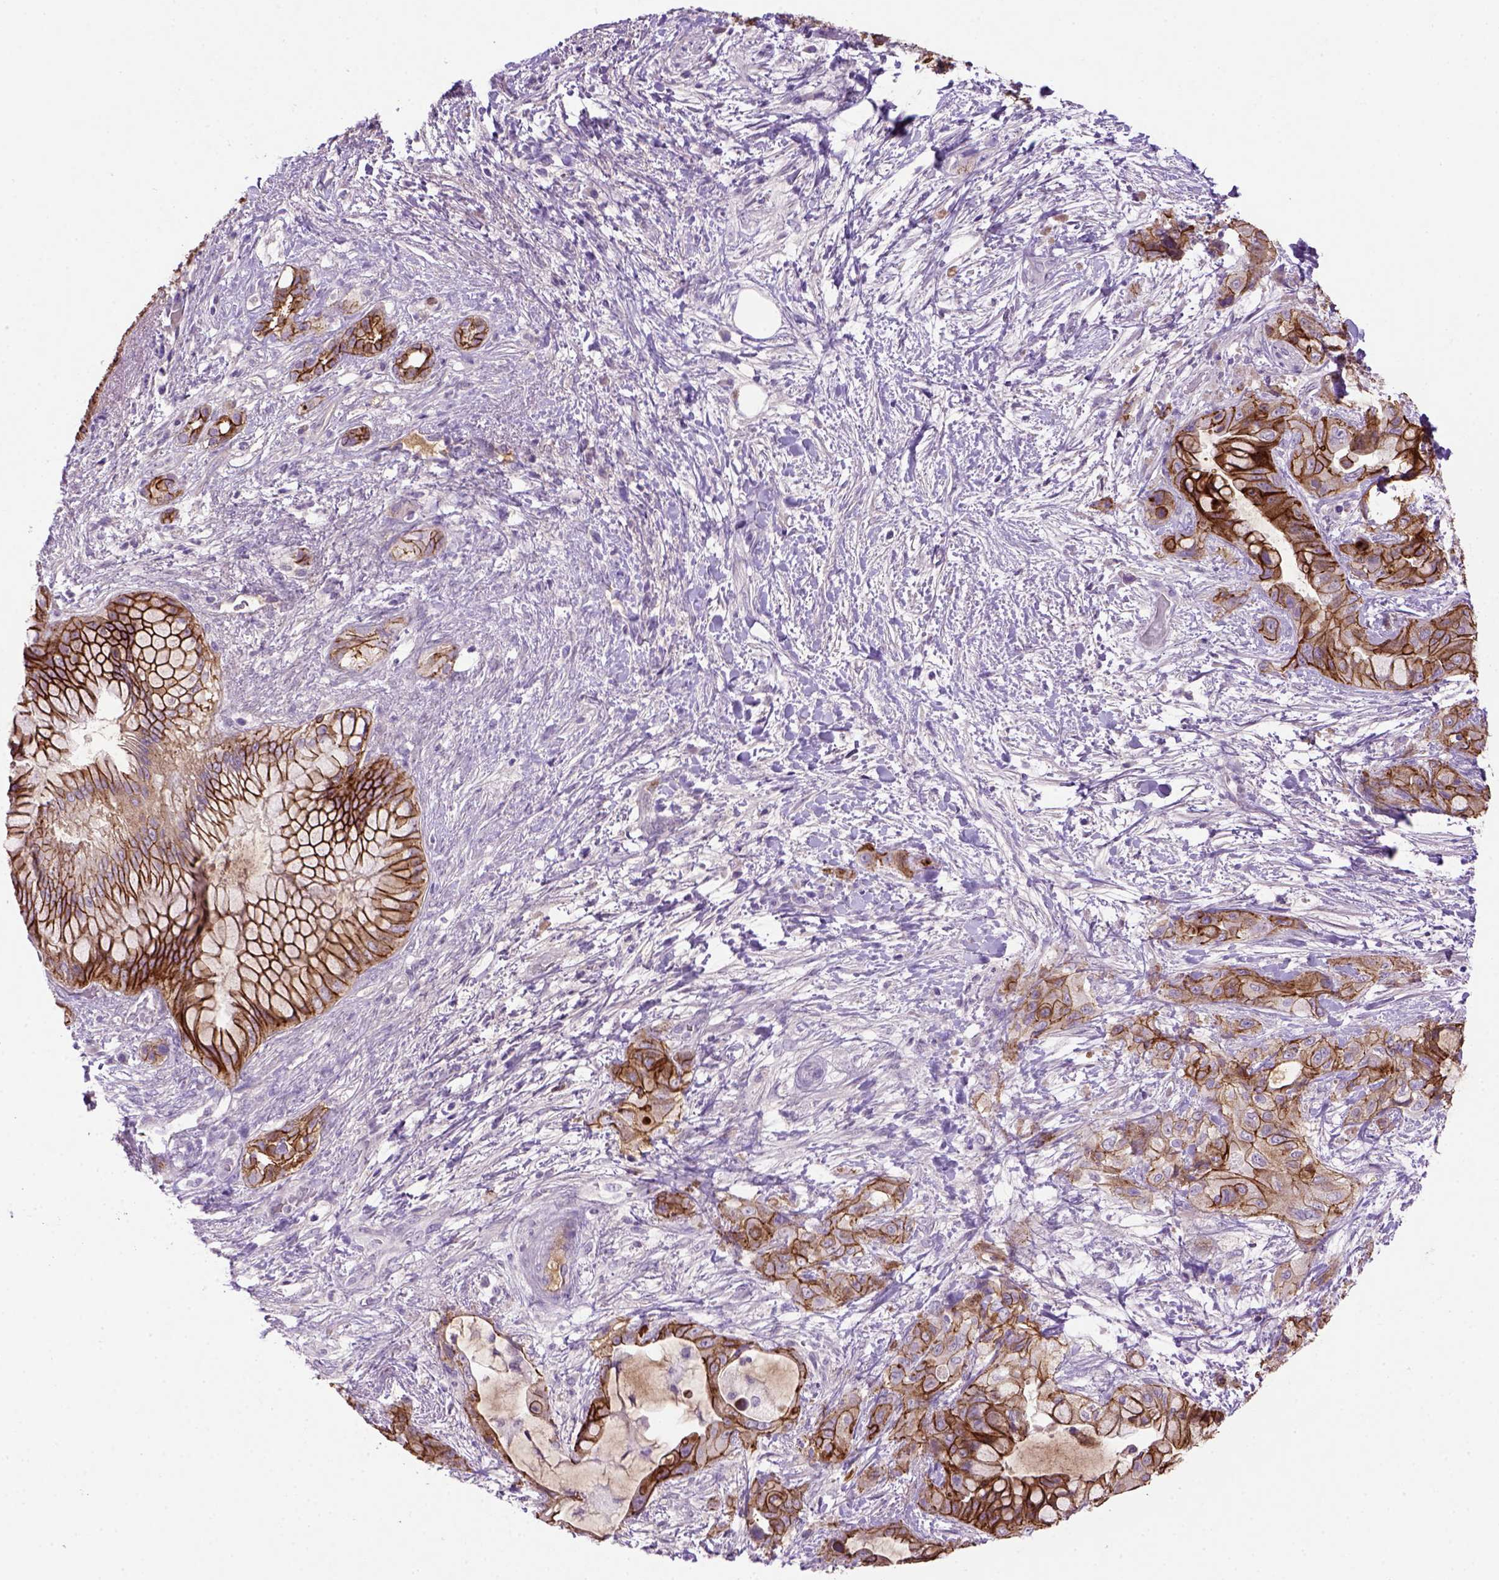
{"staining": {"intensity": "strong", "quantity": ">75%", "location": "cytoplasmic/membranous"}, "tissue": "pancreatic cancer", "cell_type": "Tumor cells", "image_type": "cancer", "snomed": [{"axis": "morphology", "description": "Adenocarcinoma, NOS"}, {"axis": "topography", "description": "Pancreas"}], "caption": "Adenocarcinoma (pancreatic) was stained to show a protein in brown. There is high levels of strong cytoplasmic/membranous expression in about >75% of tumor cells. Nuclei are stained in blue.", "gene": "CDH1", "patient": {"sex": "male", "age": 71}}